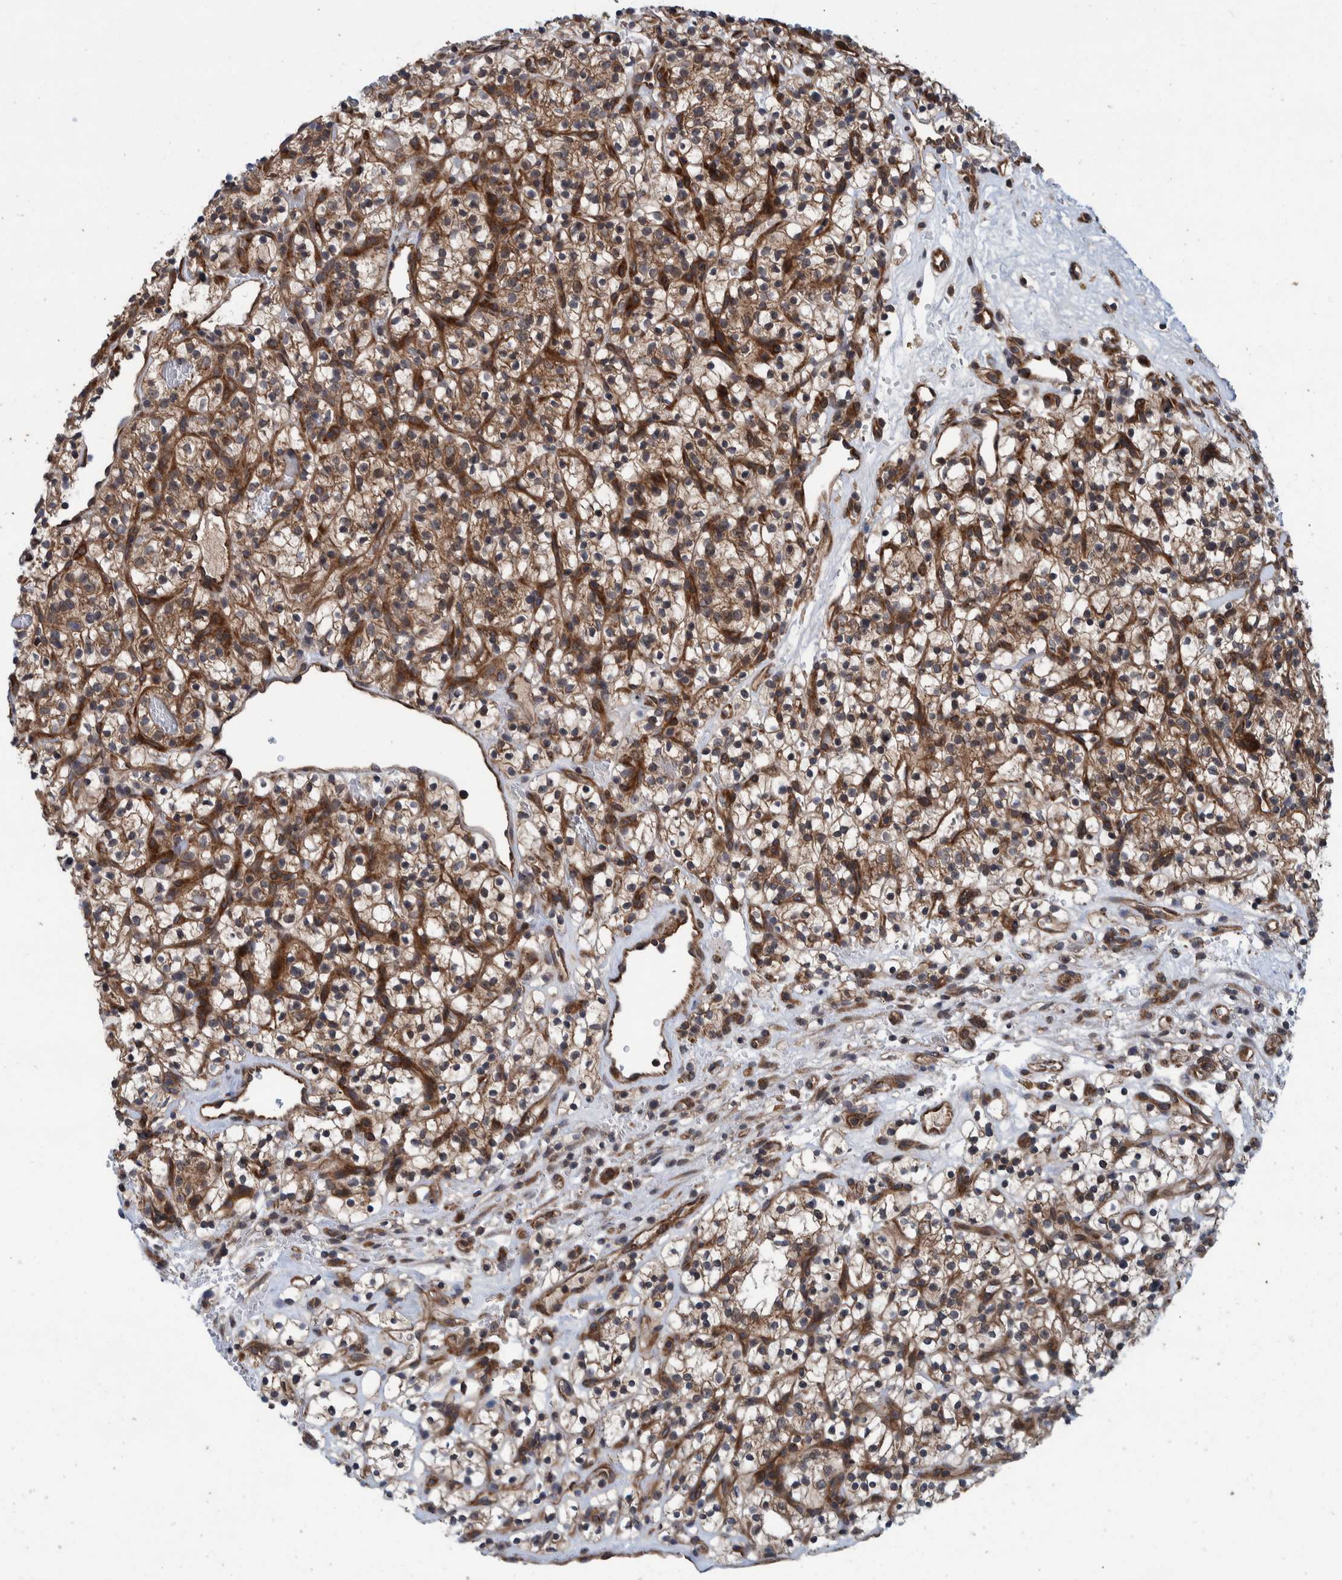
{"staining": {"intensity": "moderate", "quantity": ">75%", "location": "cytoplasmic/membranous"}, "tissue": "renal cancer", "cell_type": "Tumor cells", "image_type": "cancer", "snomed": [{"axis": "morphology", "description": "Adenocarcinoma, NOS"}, {"axis": "topography", "description": "Kidney"}], "caption": "Tumor cells show medium levels of moderate cytoplasmic/membranous positivity in approximately >75% of cells in renal cancer.", "gene": "MRPS7", "patient": {"sex": "female", "age": 57}}